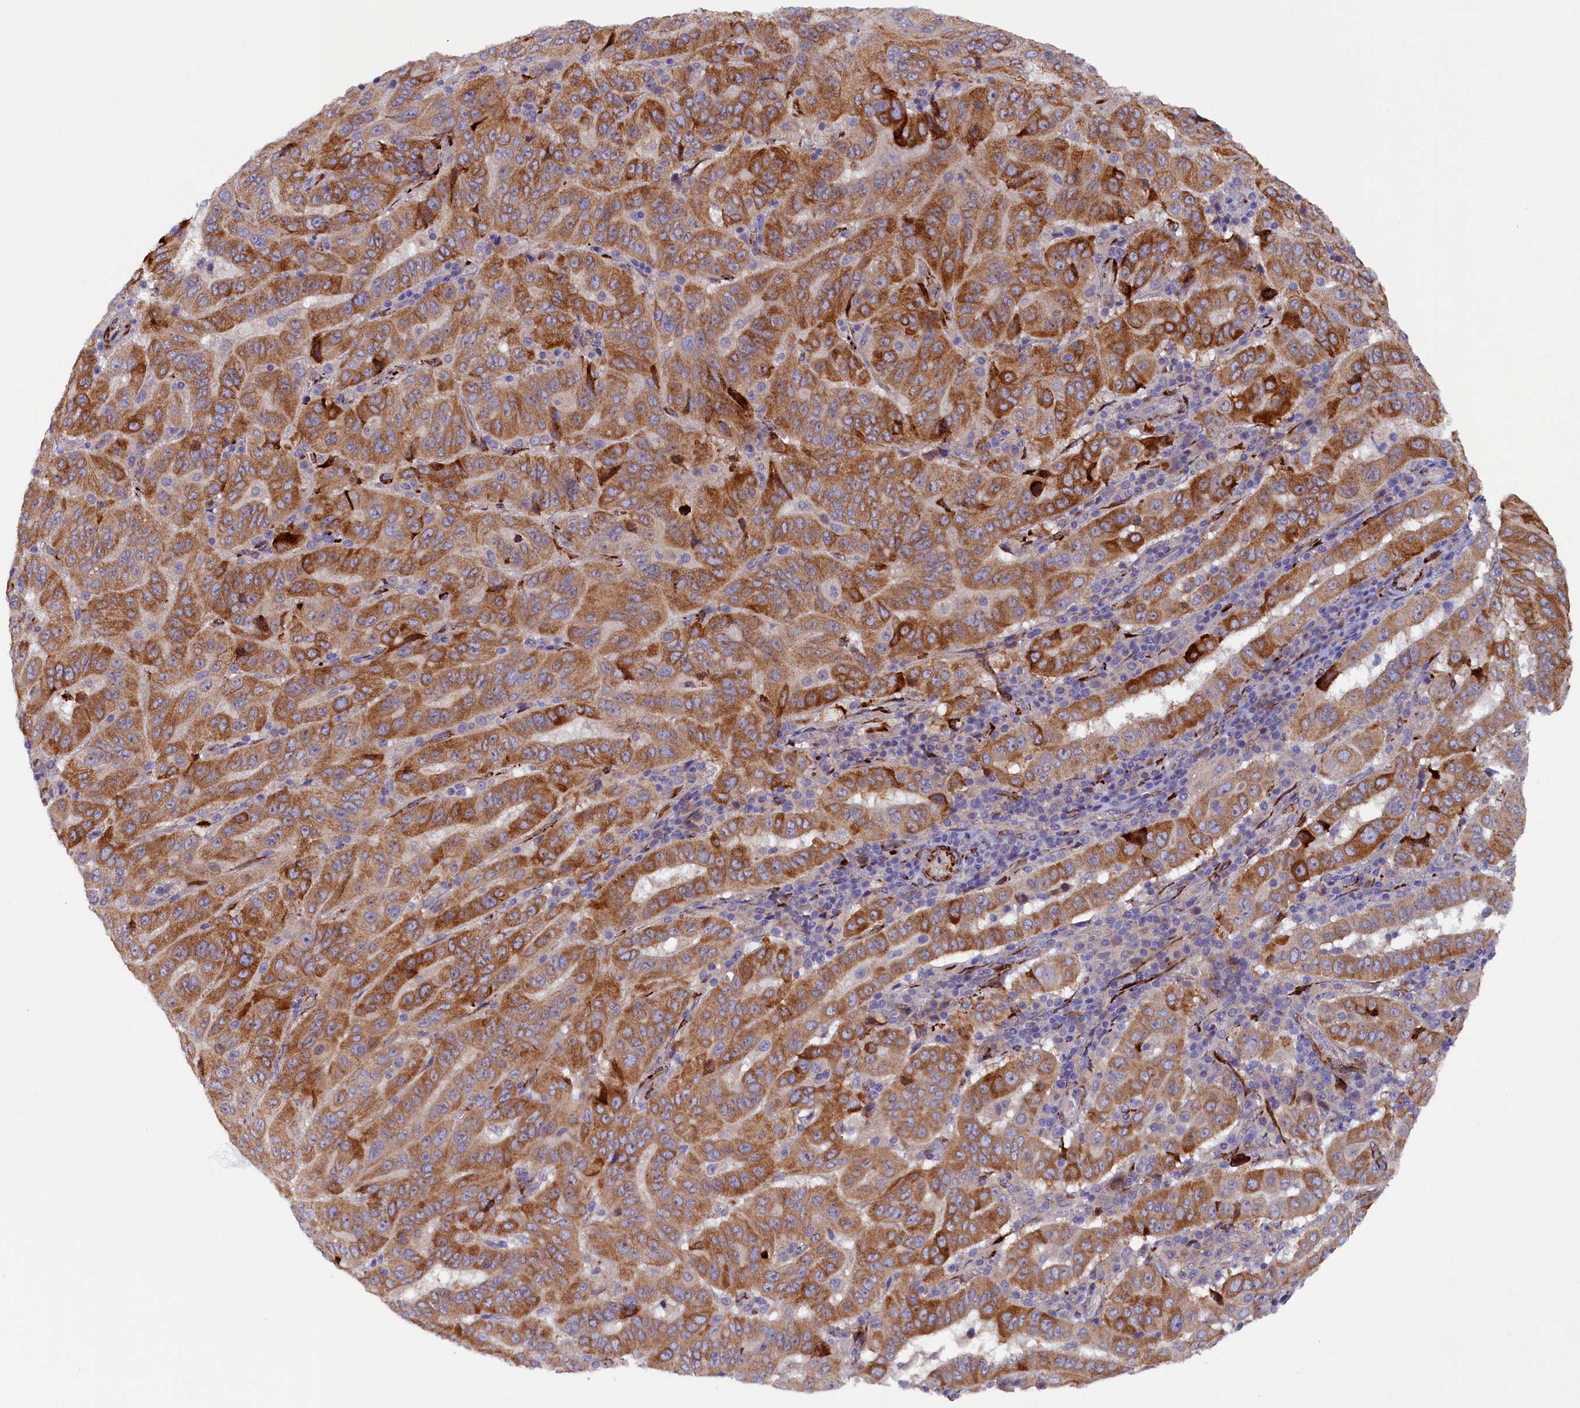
{"staining": {"intensity": "strong", "quantity": ">75%", "location": "cytoplasmic/membranous"}, "tissue": "pancreatic cancer", "cell_type": "Tumor cells", "image_type": "cancer", "snomed": [{"axis": "morphology", "description": "Adenocarcinoma, NOS"}, {"axis": "topography", "description": "Pancreas"}], "caption": "Pancreatic cancer stained for a protein (brown) demonstrates strong cytoplasmic/membranous positive positivity in approximately >75% of tumor cells.", "gene": "ARRDC4", "patient": {"sex": "male", "age": 63}}